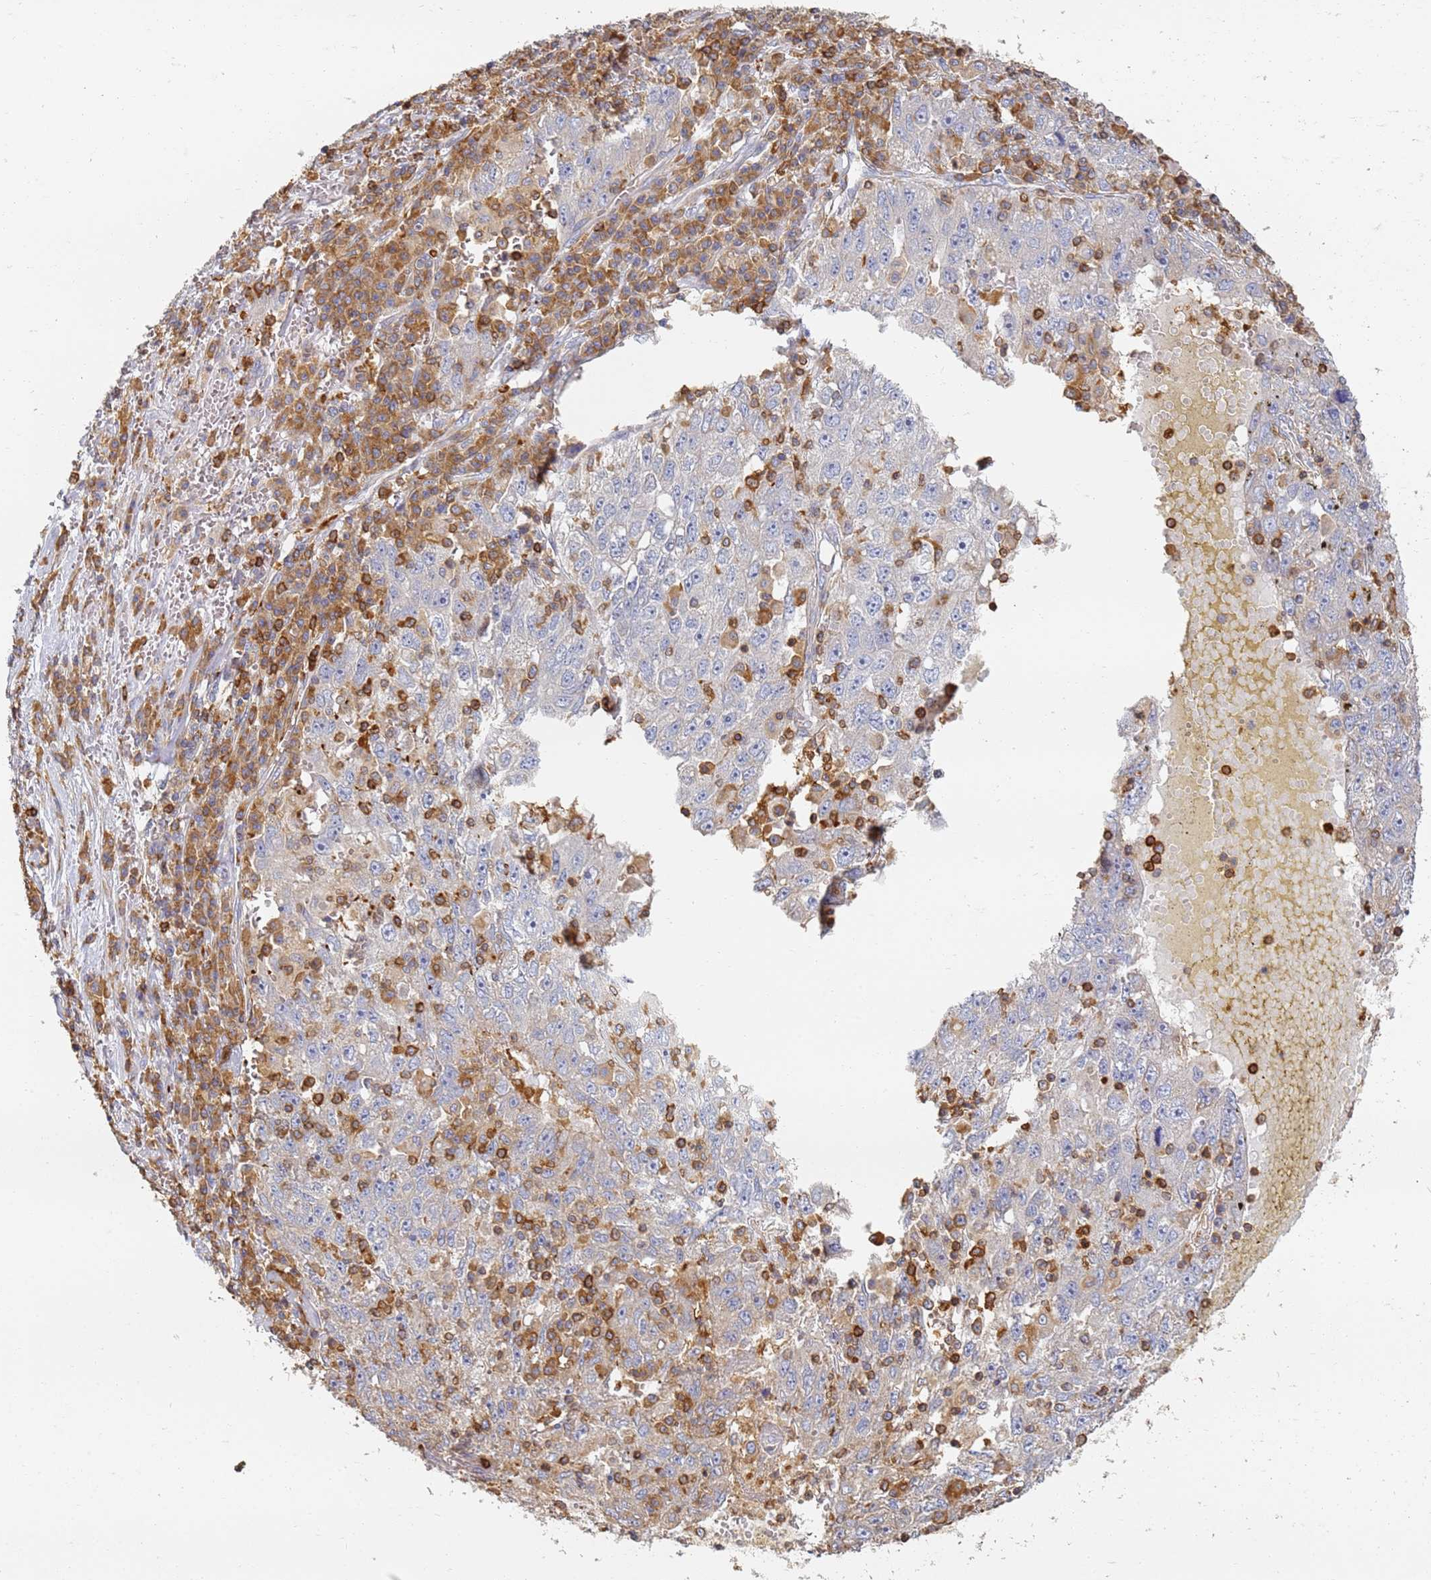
{"staining": {"intensity": "negative", "quantity": "none", "location": "none"}, "tissue": "liver cancer", "cell_type": "Tumor cells", "image_type": "cancer", "snomed": [{"axis": "morphology", "description": "Carcinoma, Hepatocellular, NOS"}, {"axis": "topography", "description": "Liver"}], "caption": "Tumor cells are negative for brown protein staining in liver cancer (hepatocellular carcinoma).", "gene": "BIN2", "patient": {"sex": "male", "age": 49}}